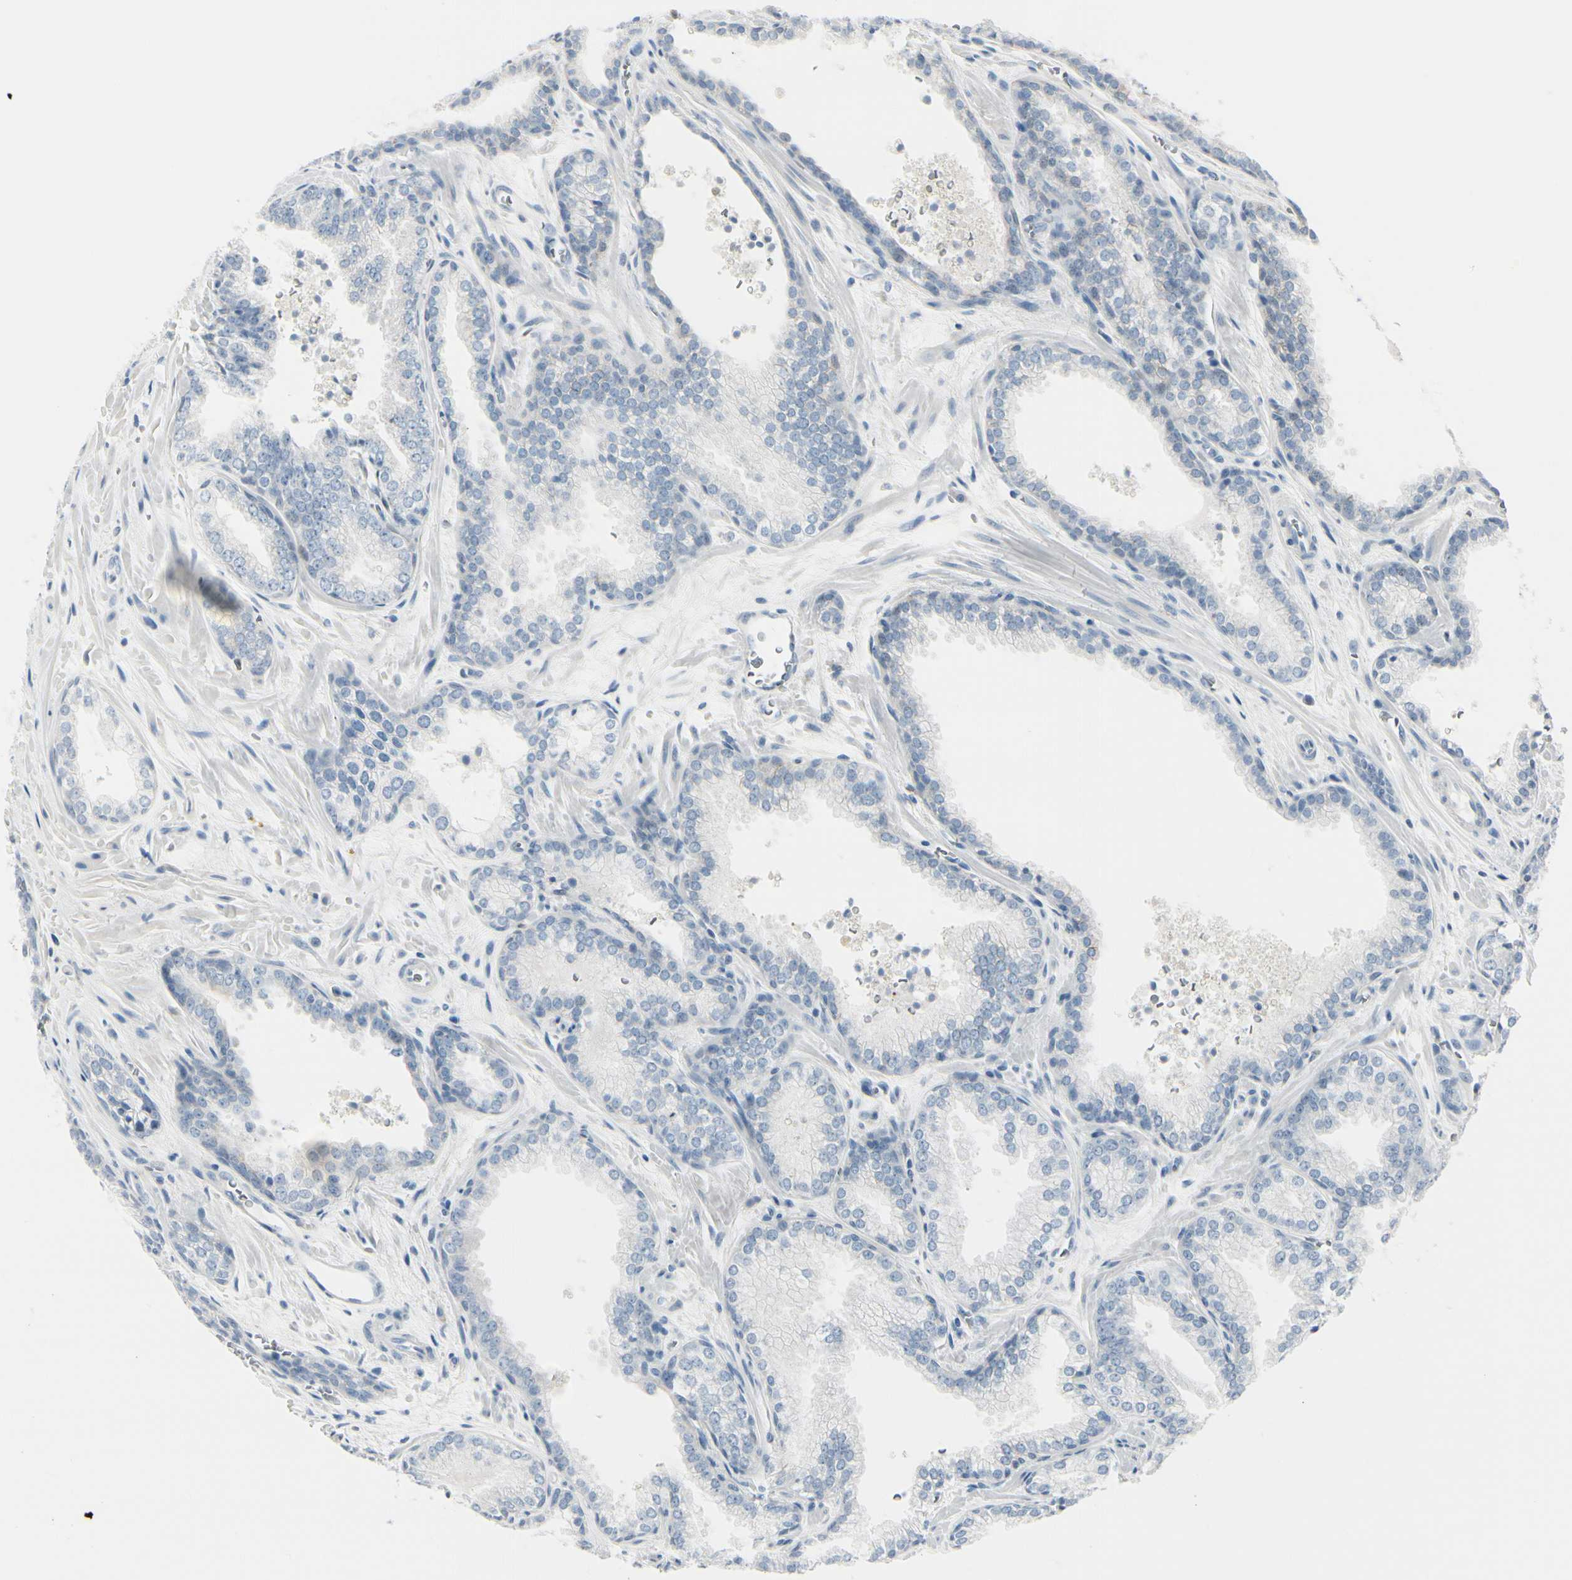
{"staining": {"intensity": "negative", "quantity": "none", "location": "none"}, "tissue": "prostate cancer", "cell_type": "Tumor cells", "image_type": "cancer", "snomed": [{"axis": "morphology", "description": "Adenocarcinoma, Low grade"}, {"axis": "topography", "description": "Prostate"}], "caption": "High magnification brightfield microscopy of adenocarcinoma (low-grade) (prostate) stained with DAB (brown) and counterstained with hematoxylin (blue): tumor cells show no significant positivity.", "gene": "CDHR5", "patient": {"sex": "male", "age": 60}}